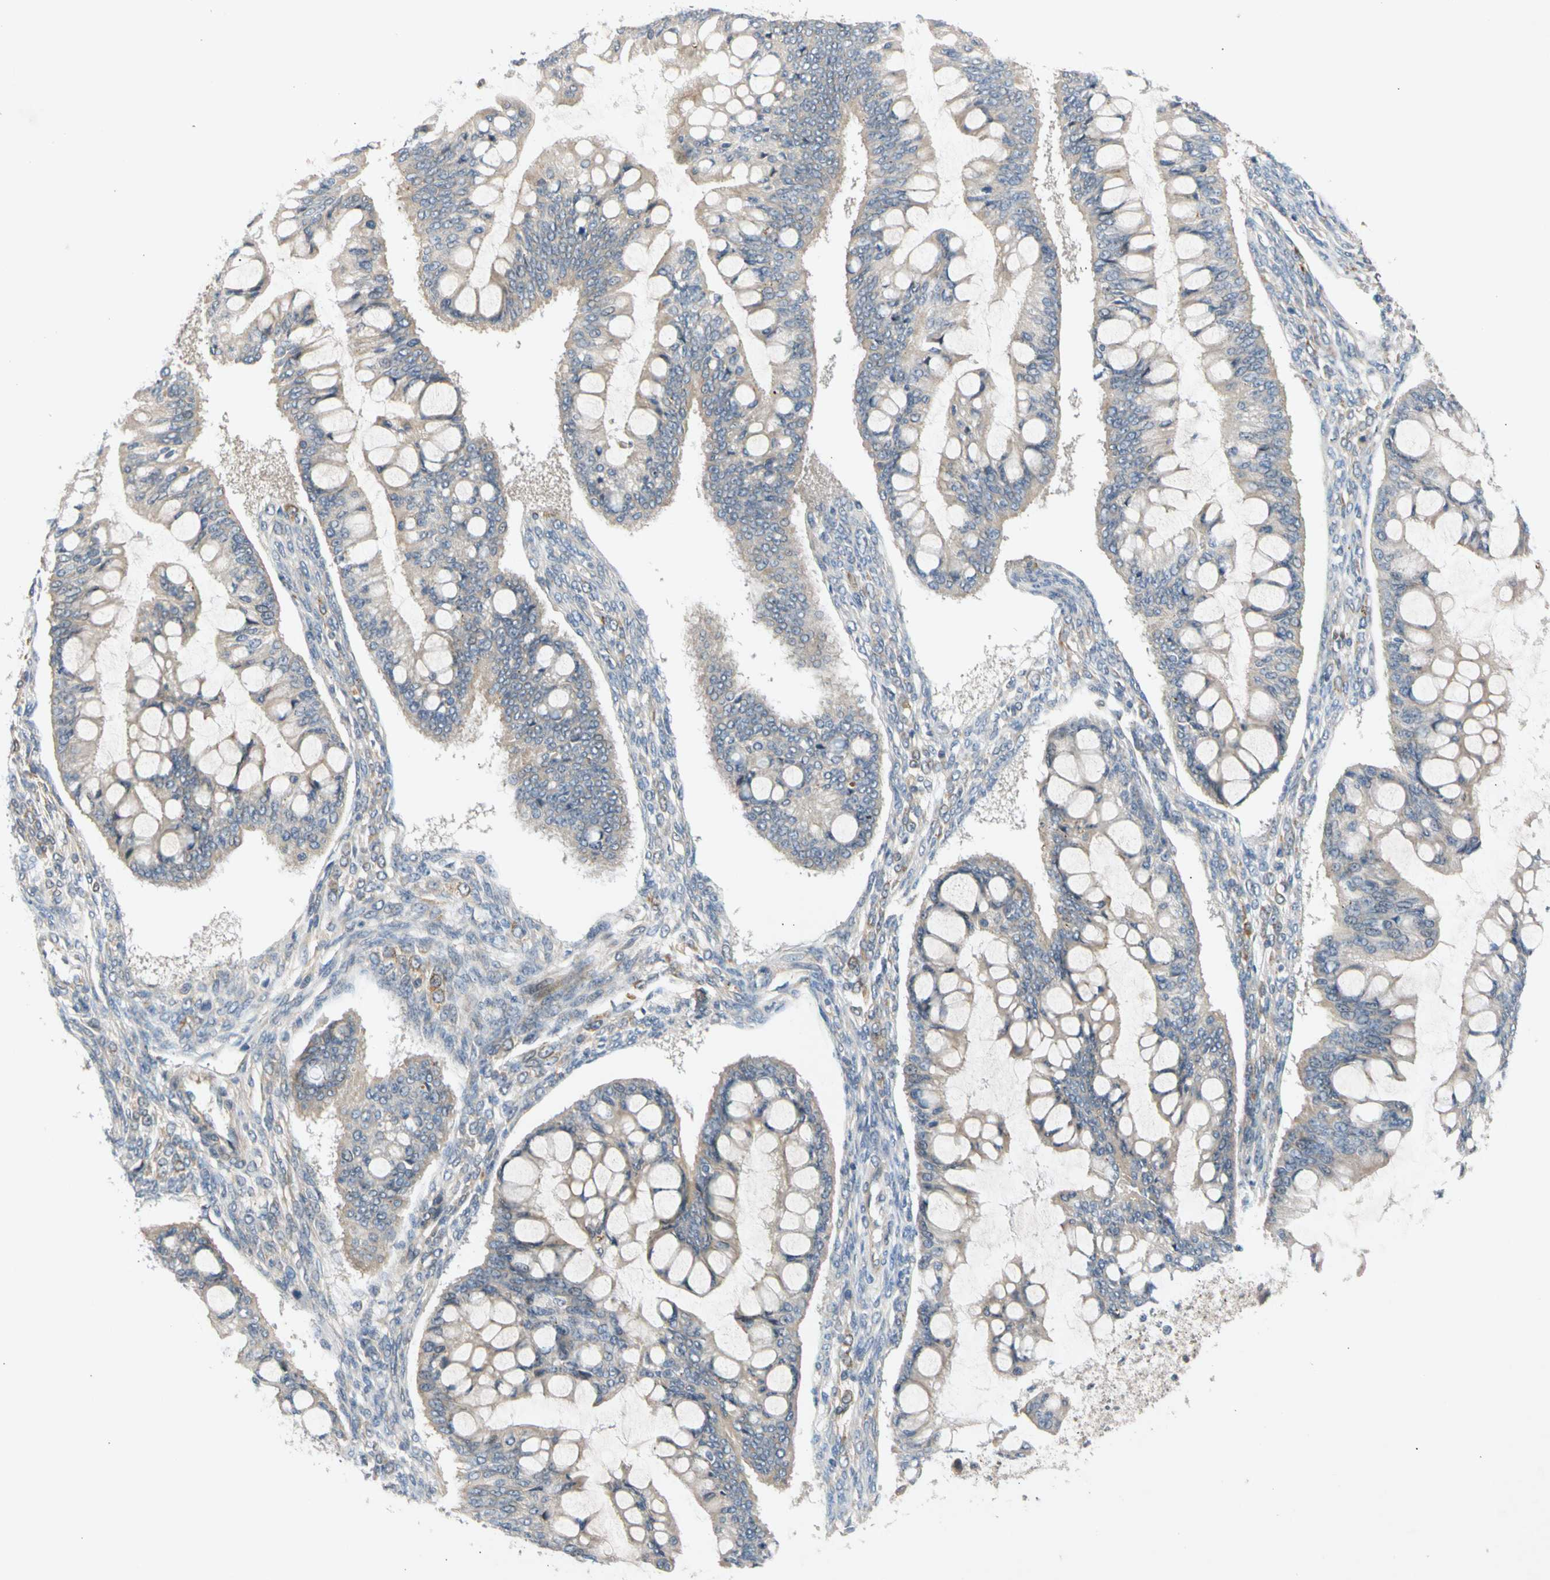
{"staining": {"intensity": "weak", "quantity": ">75%", "location": "cytoplasmic/membranous"}, "tissue": "ovarian cancer", "cell_type": "Tumor cells", "image_type": "cancer", "snomed": [{"axis": "morphology", "description": "Cystadenocarcinoma, mucinous, NOS"}, {"axis": "topography", "description": "Ovary"}], "caption": "Immunohistochemistry histopathology image of ovarian cancer stained for a protein (brown), which reveals low levels of weak cytoplasmic/membranous staining in approximately >75% of tumor cells.", "gene": "CNST", "patient": {"sex": "female", "age": 73}}